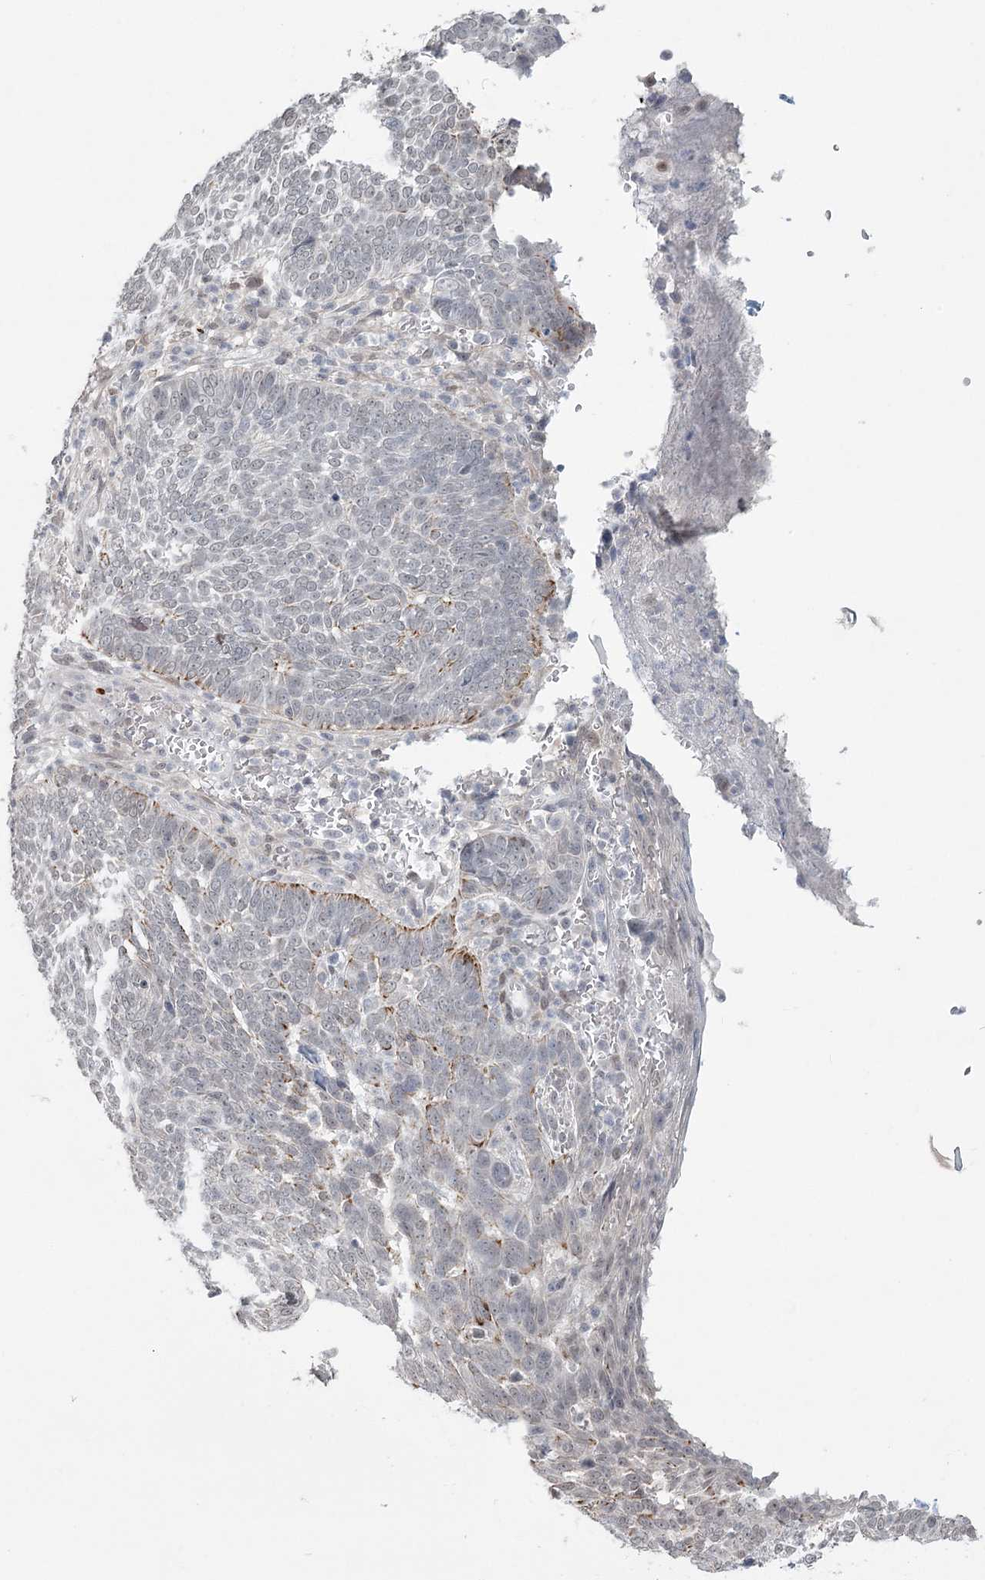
{"staining": {"intensity": "negative", "quantity": "none", "location": "none"}, "tissue": "skin cancer", "cell_type": "Tumor cells", "image_type": "cancer", "snomed": [{"axis": "morphology", "description": "Normal tissue, NOS"}, {"axis": "morphology", "description": "Basal cell carcinoma"}, {"axis": "topography", "description": "Skin"}], "caption": "Histopathology image shows no protein positivity in tumor cells of skin cancer (basal cell carcinoma) tissue.", "gene": "TMEM70", "patient": {"sex": "male", "age": 64}}